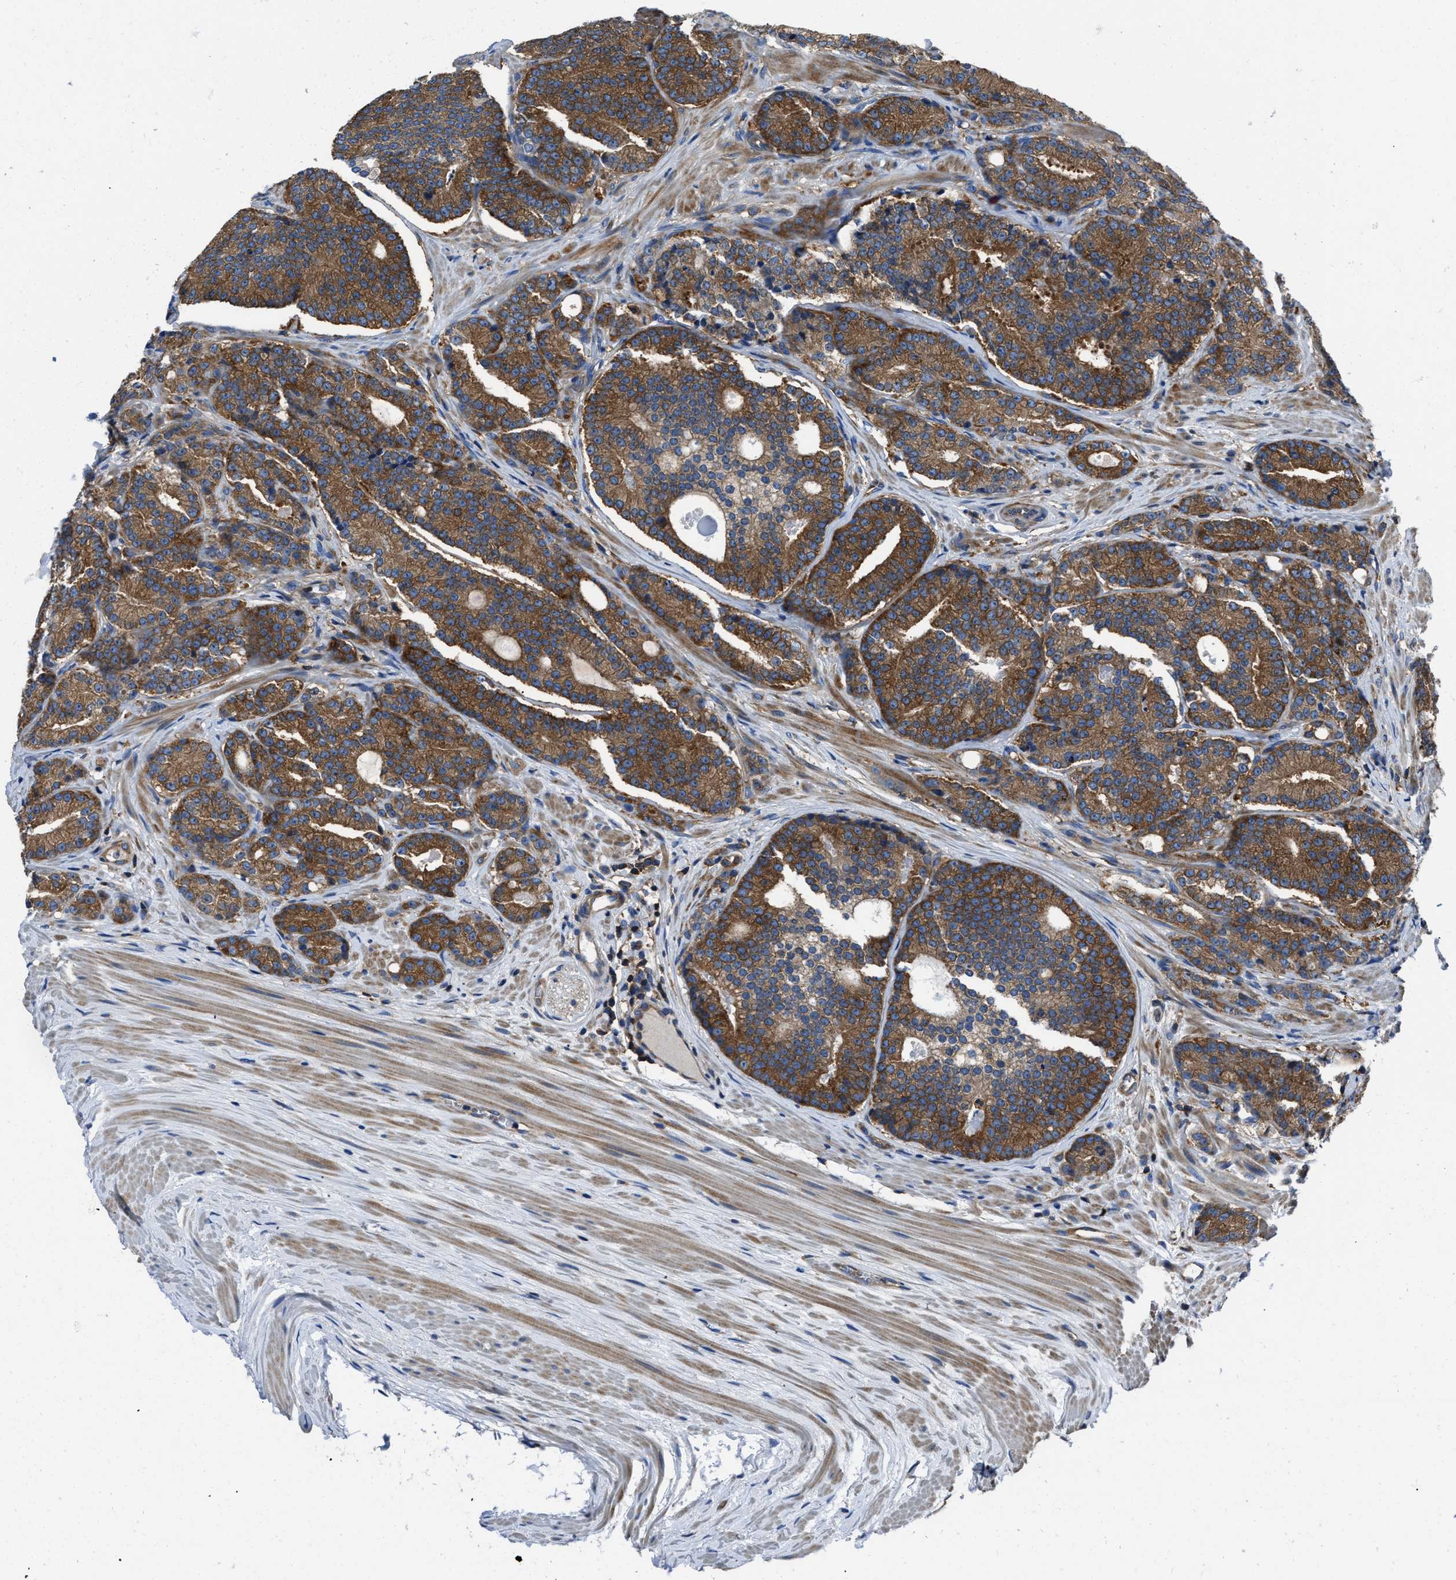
{"staining": {"intensity": "strong", "quantity": "25%-75%", "location": "cytoplasmic/membranous"}, "tissue": "prostate cancer", "cell_type": "Tumor cells", "image_type": "cancer", "snomed": [{"axis": "morphology", "description": "Adenocarcinoma, High grade"}, {"axis": "topography", "description": "Prostate"}], "caption": "This is a histology image of immunohistochemistry (IHC) staining of high-grade adenocarcinoma (prostate), which shows strong expression in the cytoplasmic/membranous of tumor cells.", "gene": "YARS1", "patient": {"sex": "male", "age": 61}}